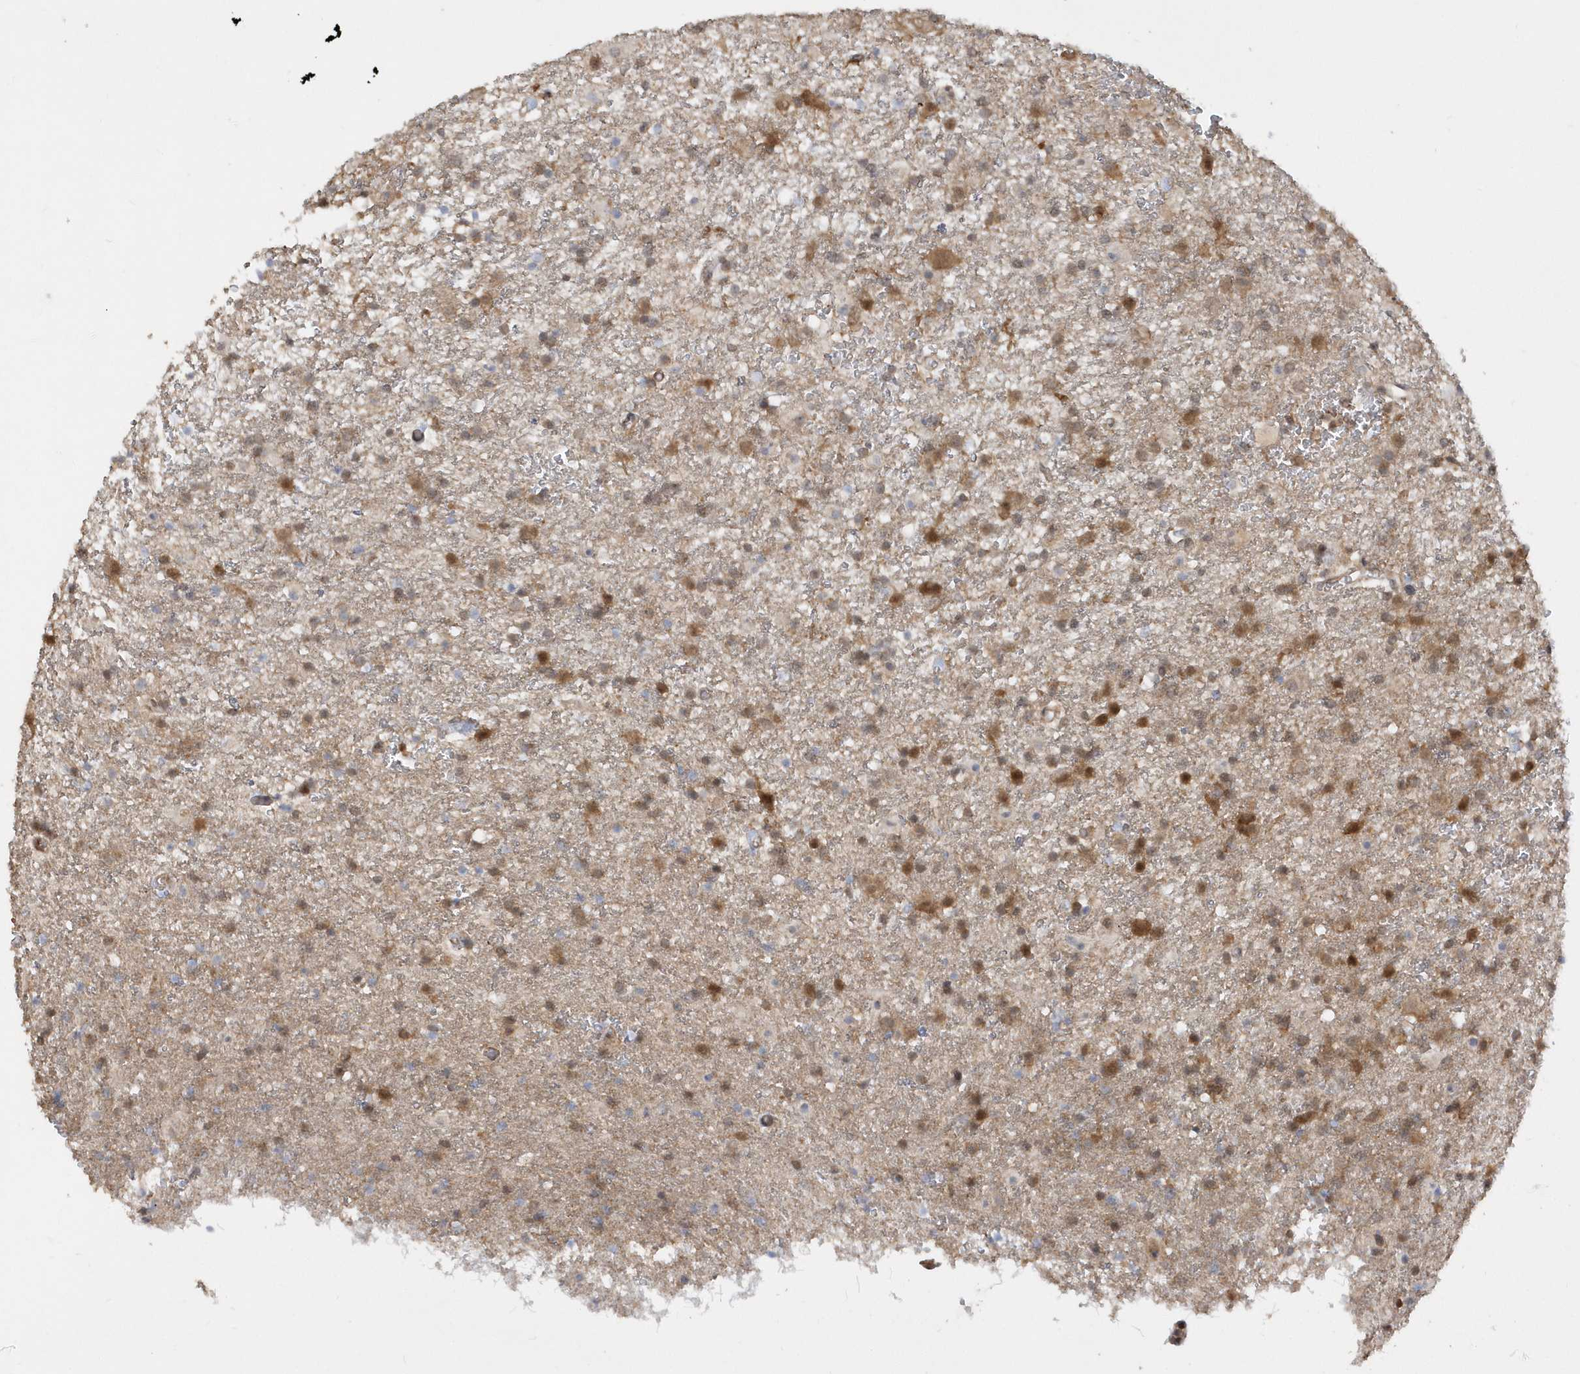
{"staining": {"intensity": "moderate", "quantity": "<25%", "location": "cytoplasmic/membranous"}, "tissue": "glioma", "cell_type": "Tumor cells", "image_type": "cancer", "snomed": [{"axis": "morphology", "description": "Glioma, malignant, Low grade"}, {"axis": "topography", "description": "Brain"}], "caption": "The image shows staining of glioma, revealing moderate cytoplasmic/membranous protein staining (brown color) within tumor cells. (DAB = brown stain, brightfield microscopy at high magnification).", "gene": "RPE", "patient": {"sex": "male", "age": 65}}